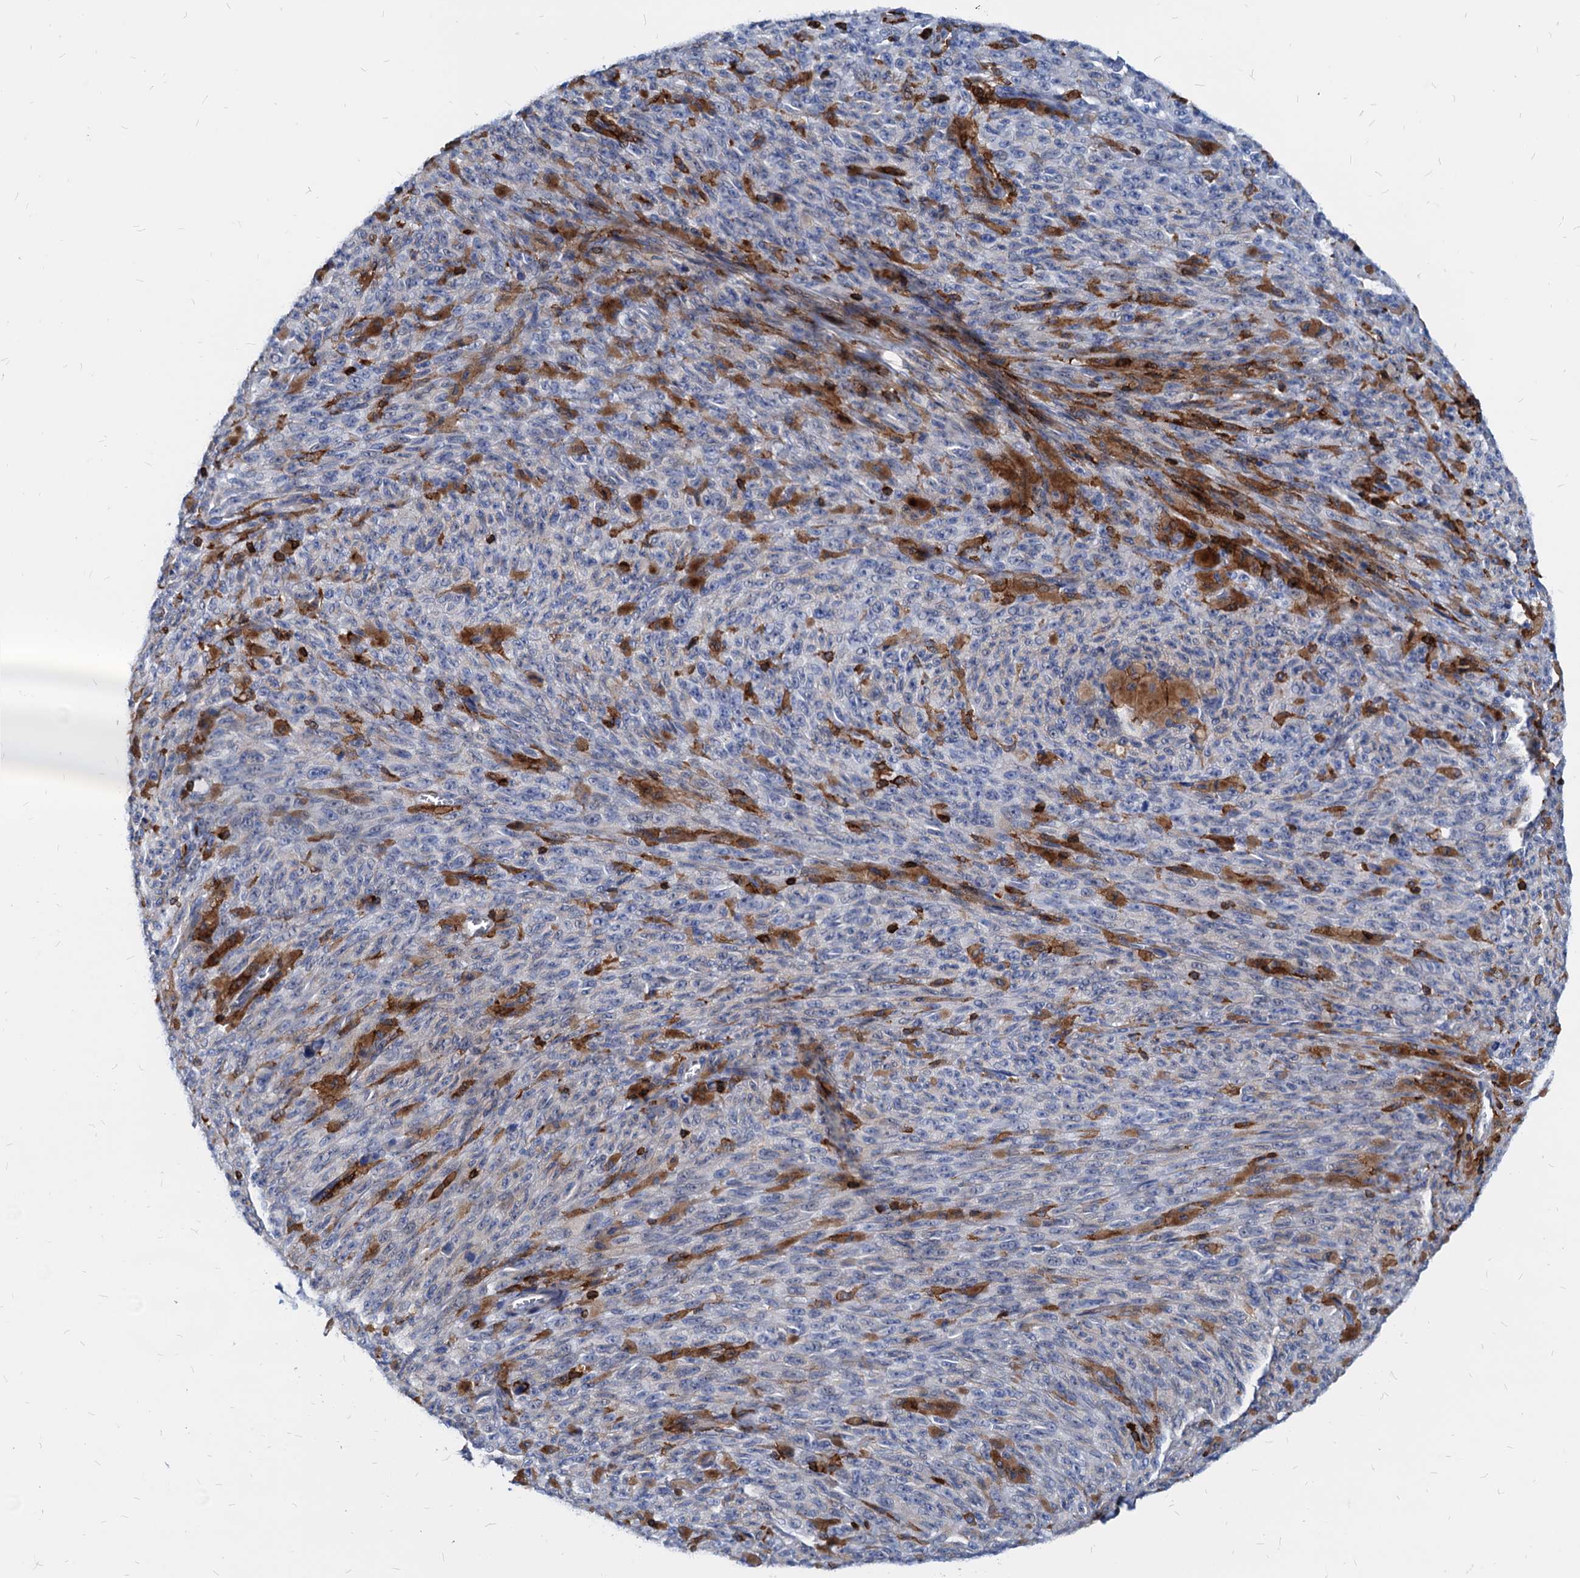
{"staining": {"intensity": "negative", "quantity": "none", "location": "none"}, "tissue": "melanoma", "cell_type": "Tumor cells", "image_type": "cancer", "snomed": [{"axis": "morphology", "description": "Malignant melanoma, NOS"}, {"axis": "topography", "description": "Skin"}], "caption": "Tumor cells are negative for protein expression in human malignant melanoma.", "gene": "LCP2", "patient": {"sex": "female", "age": 82}}